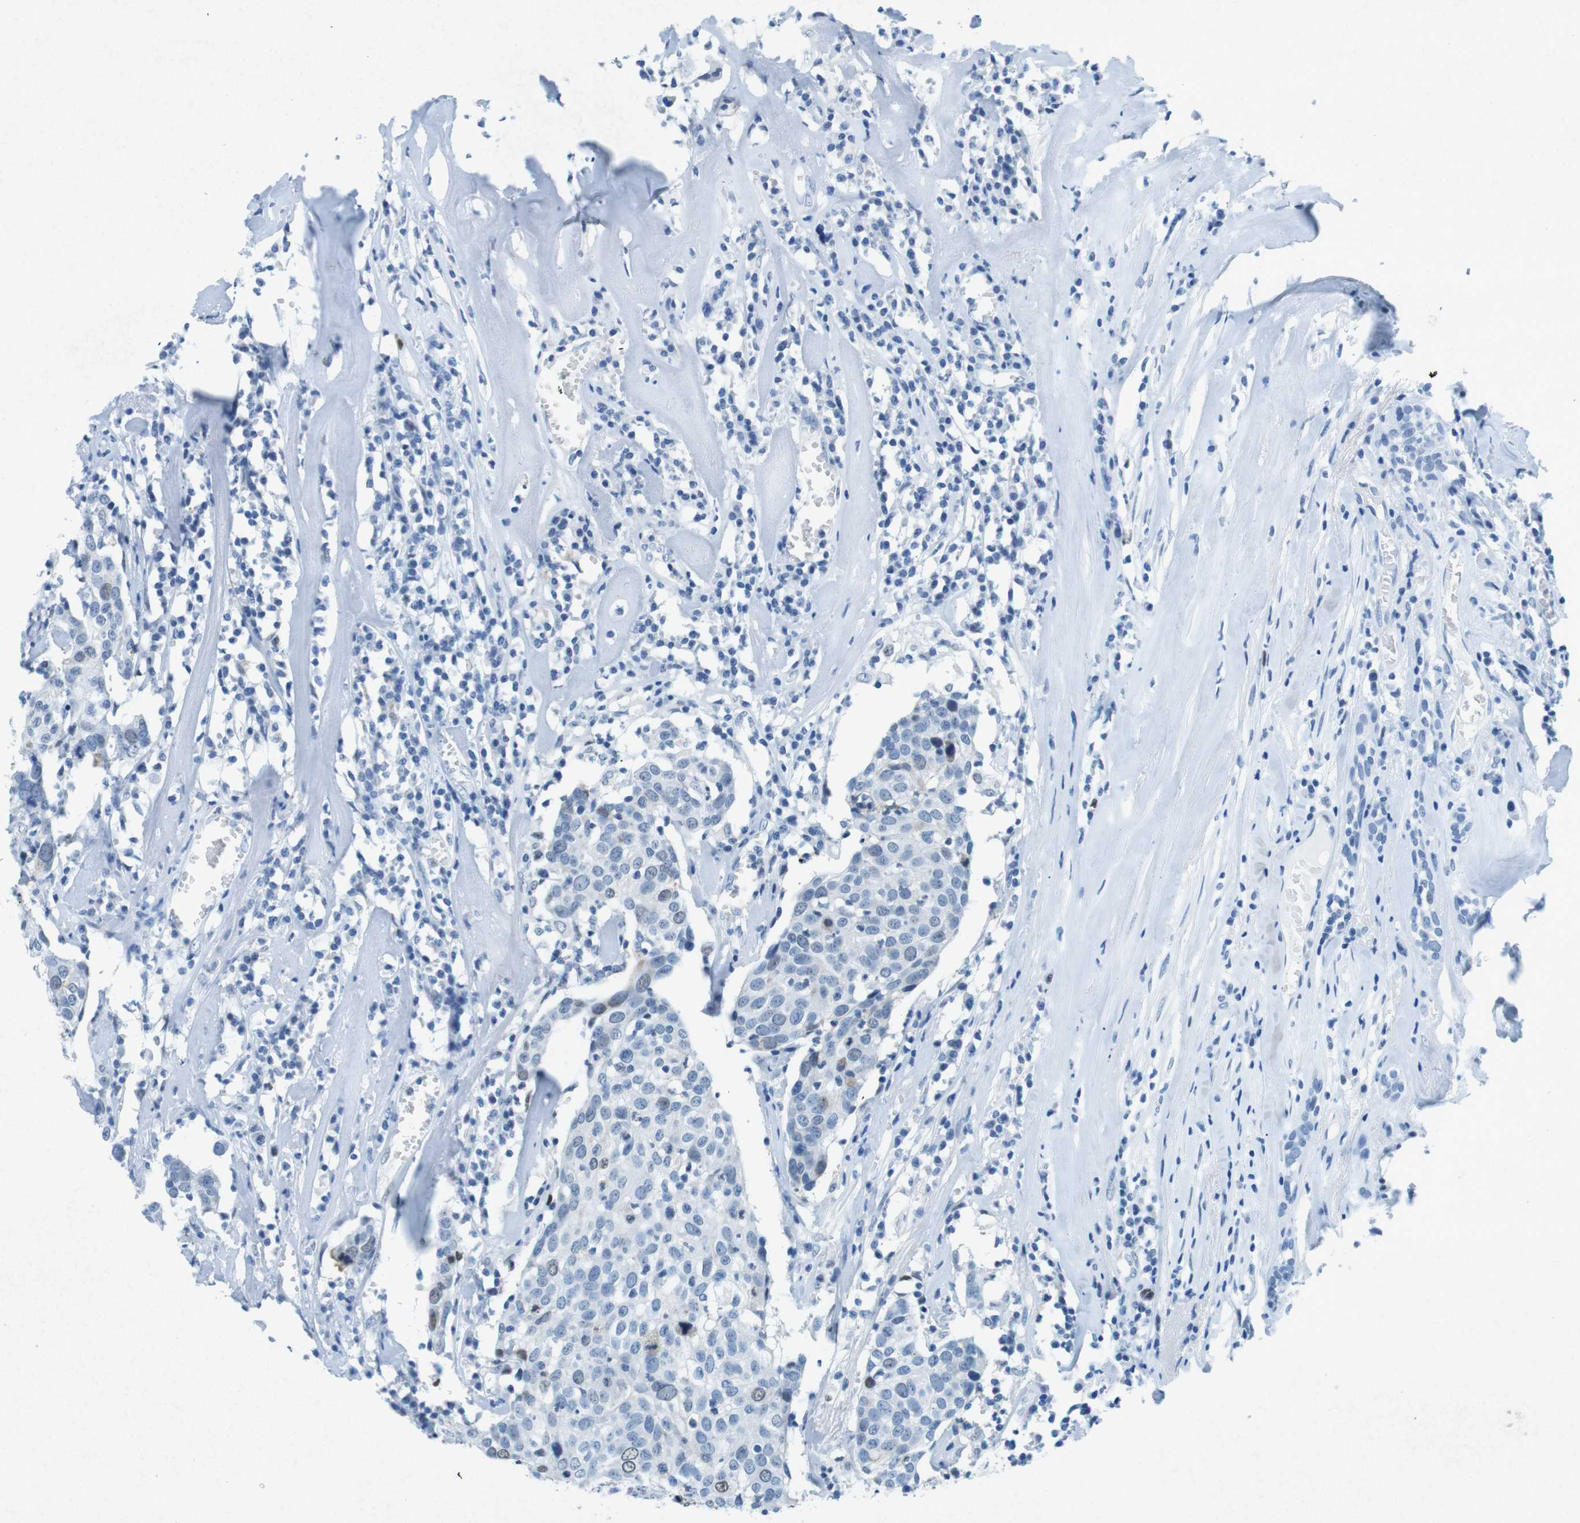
{"staining": {"intensity": "weak", "quantity": "<25%", "location": "nuclear"}, "tissue": "head and neck cancer", "cell_type": "Tumor cells", "image_type": "cancer", "snomed": [{"axis": "morphology", "description": "Adenocarcinoma, NOS"}, {"axis": "topography", "description": "Salivary gland"}, {"axis": "topography", "description": "Head-Neck"}], "caption": "IHC photomicrograph of neoplastic tissue: adenocarcinoma (head and neck) stained with DAB shows no significant protein staining in tumor cells.", "gene": "CTAG1B", "patient": {"sex": "female", "age": 65}}